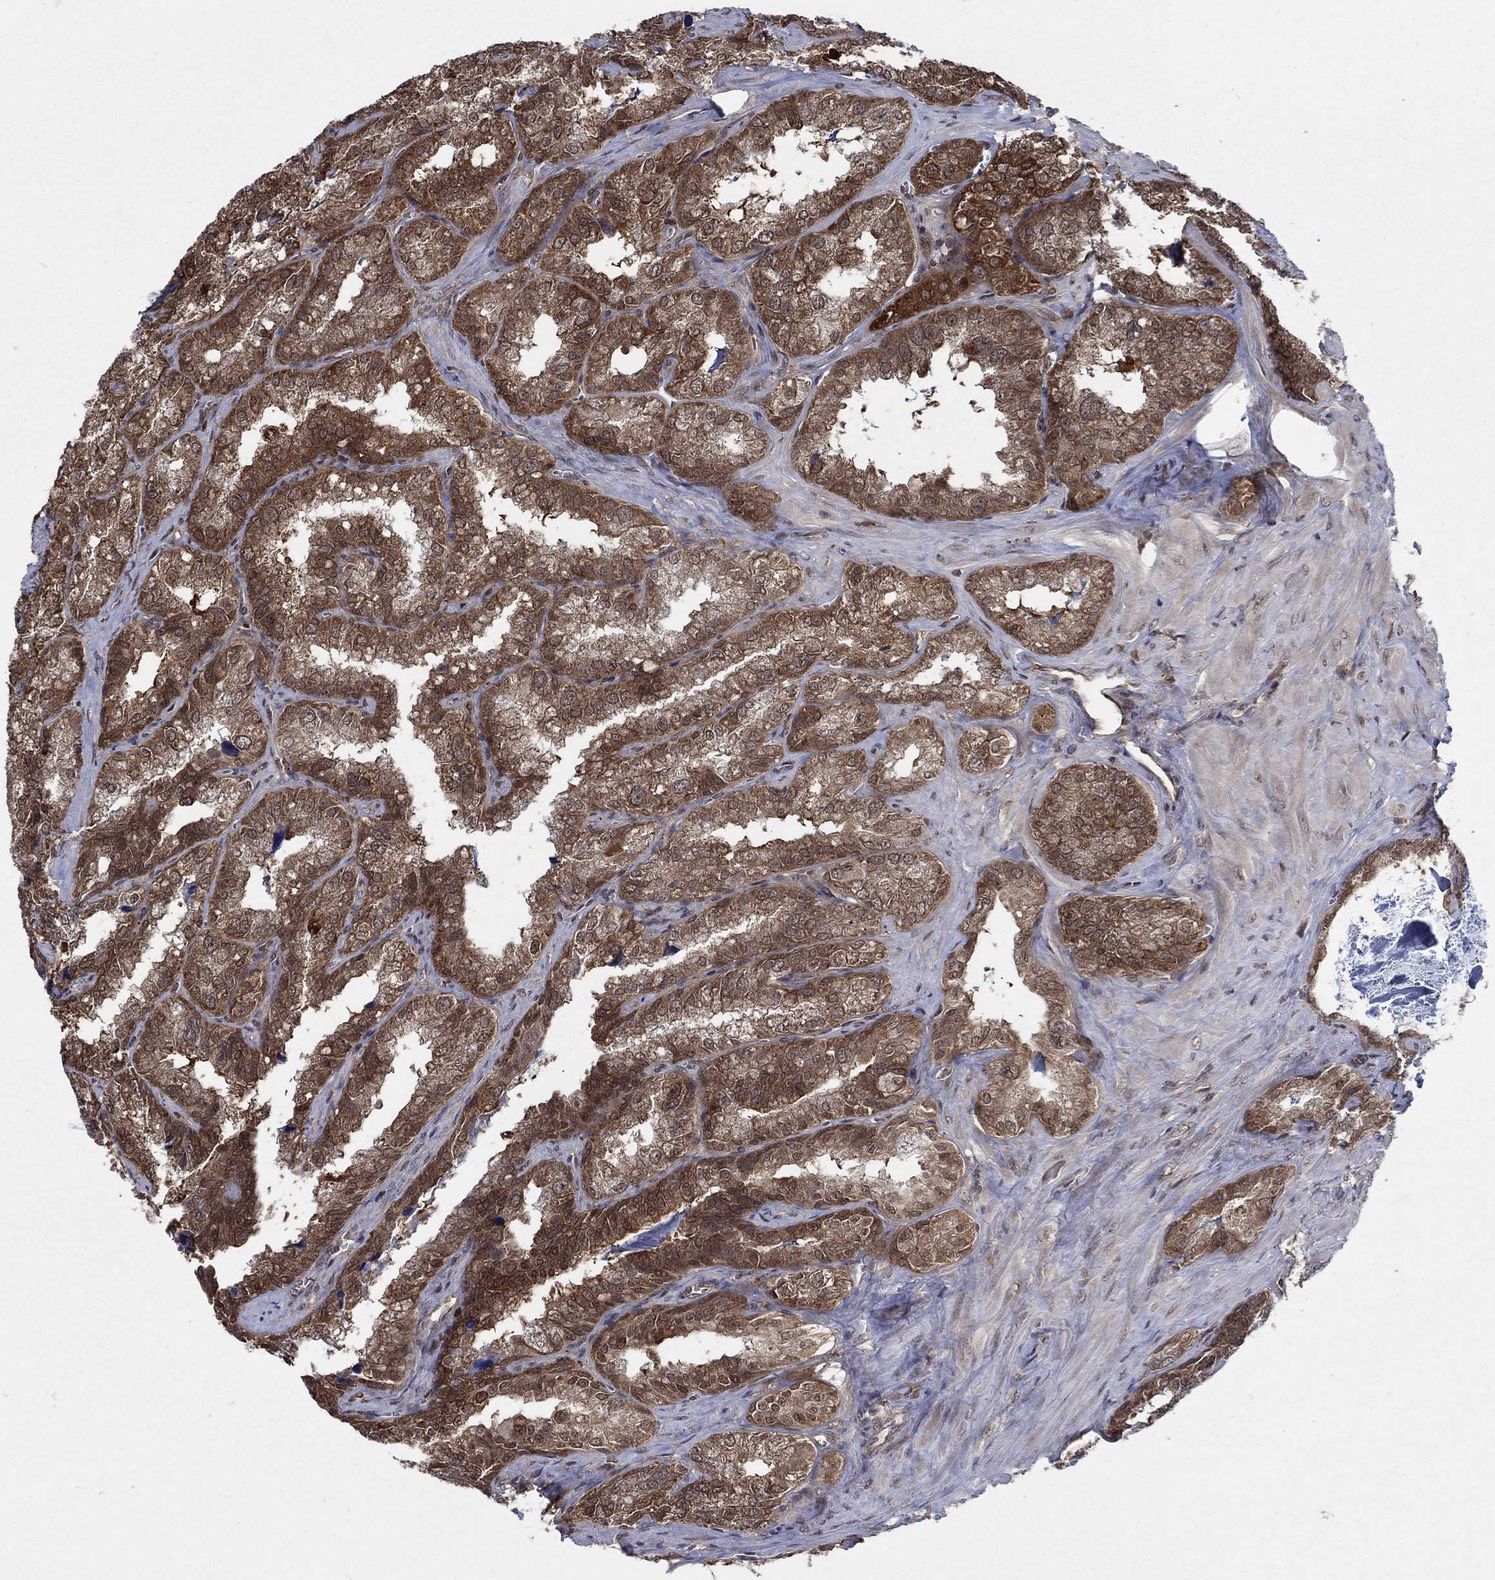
{"staining": {"intensity": "moderate", "quantity": ">75%", "location": "cytoplasmic/membranous"}, "tissue": "seminal vesicle", "cell_type": "Glandular cells", "image_type": "normal", "snomed": [{"axis": "morphology", "description": "Normal tissue, NOS"}, {"axis": "topography", "description": "Seminal veicle"}], "caption": "A histopathology image of seminal vesicle stained for a protein demonstrates moderate cytoplasmic/membranous brown staining in glandular cells.", "gene": "CACYBP", "patient": {"sex": "male", "age": 57}}